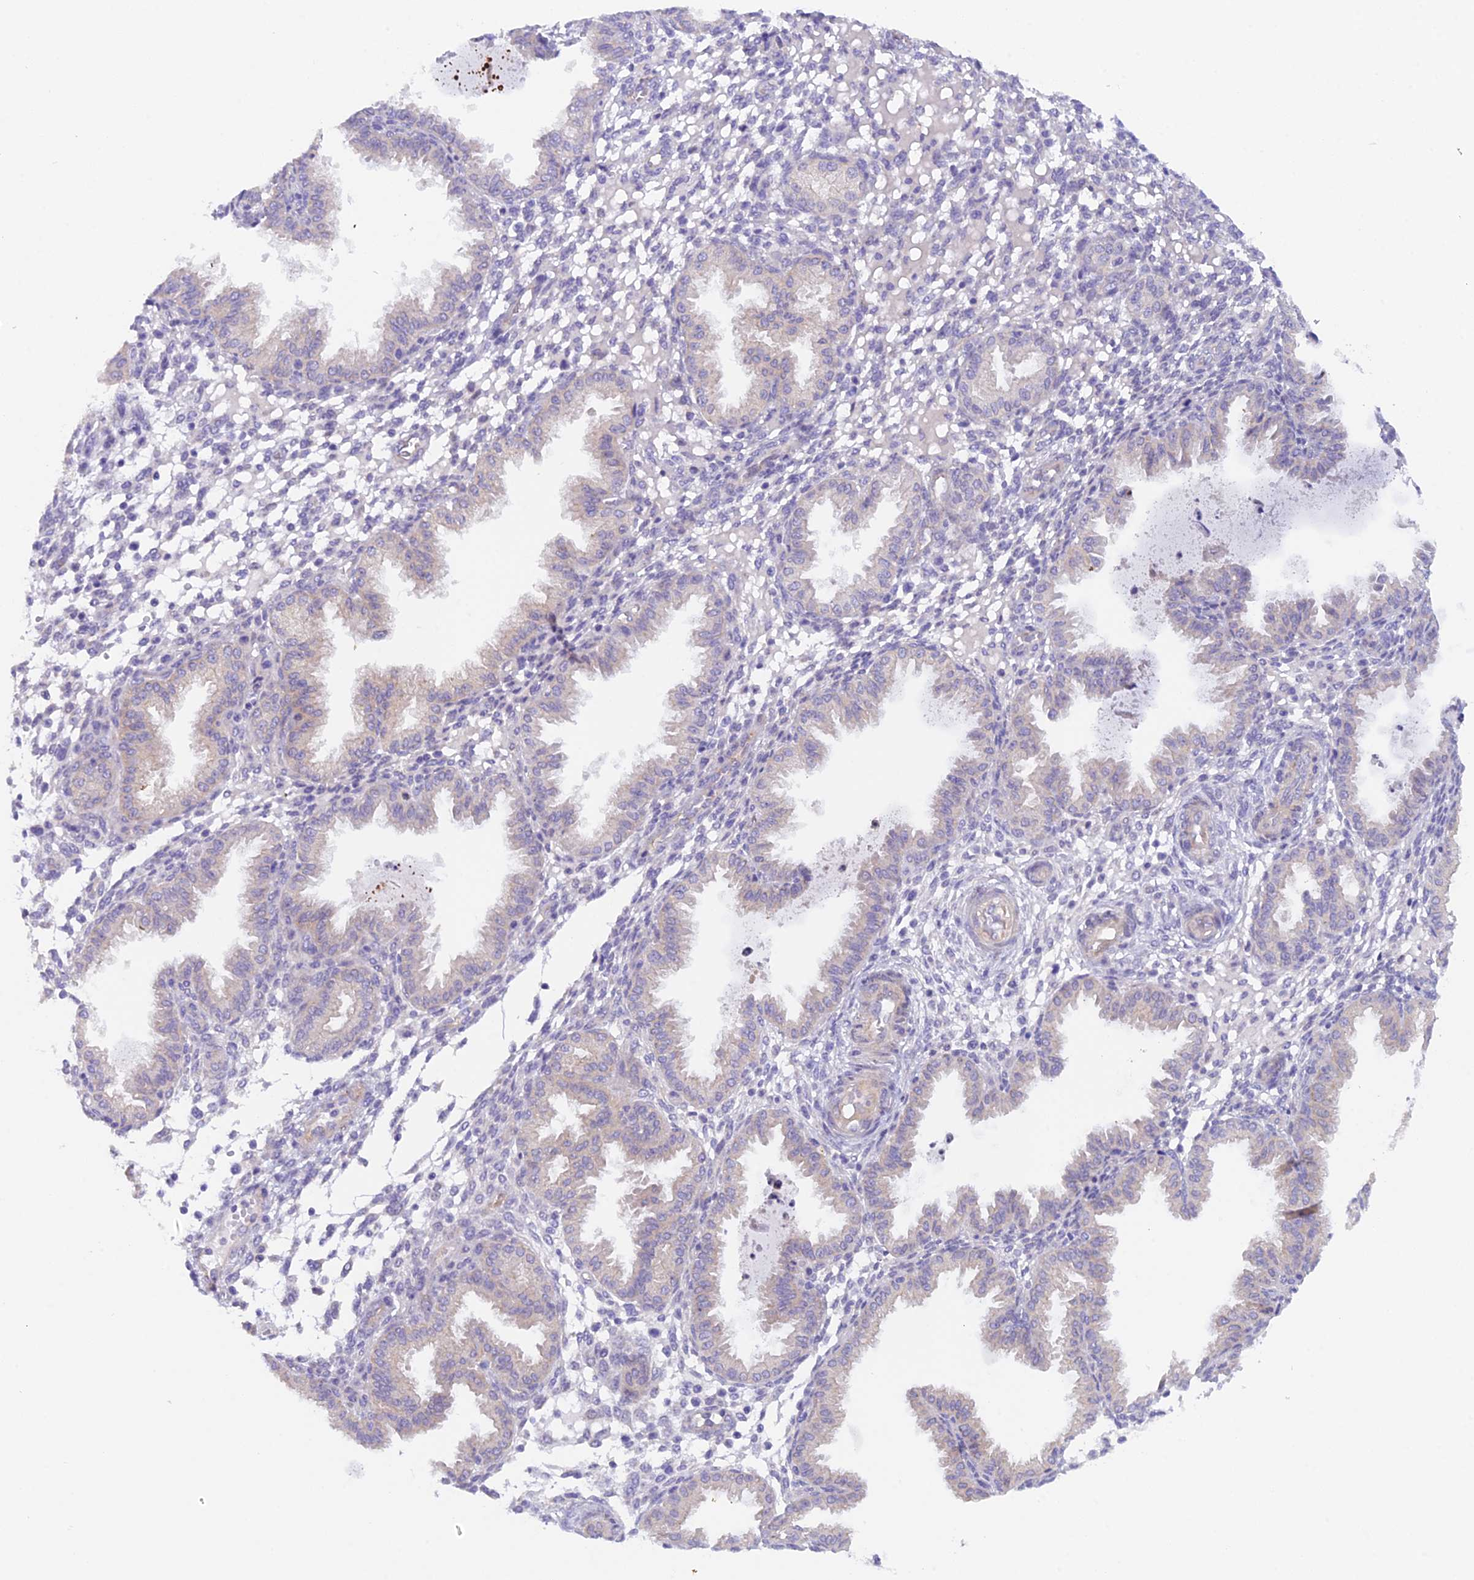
{"staining": {"intensity": "negative", "quantity": "none", "location": "none"}, "tissue": "endometrium", "cell_type": "Cells in endometrial stroma", "image_type": "normal", "snomed": [{"axis": "morphology", "description": "Normal tissue, NOS"}, {"axis": "topography", "description": "Endometrium"}], "caption": "This is an immunohistochemistry histopathology image of normal endometrium. There is no expression in cells in endometrial stroma.", "gene": "FZR1", "patient": {"sex": "female", "age": 33}}